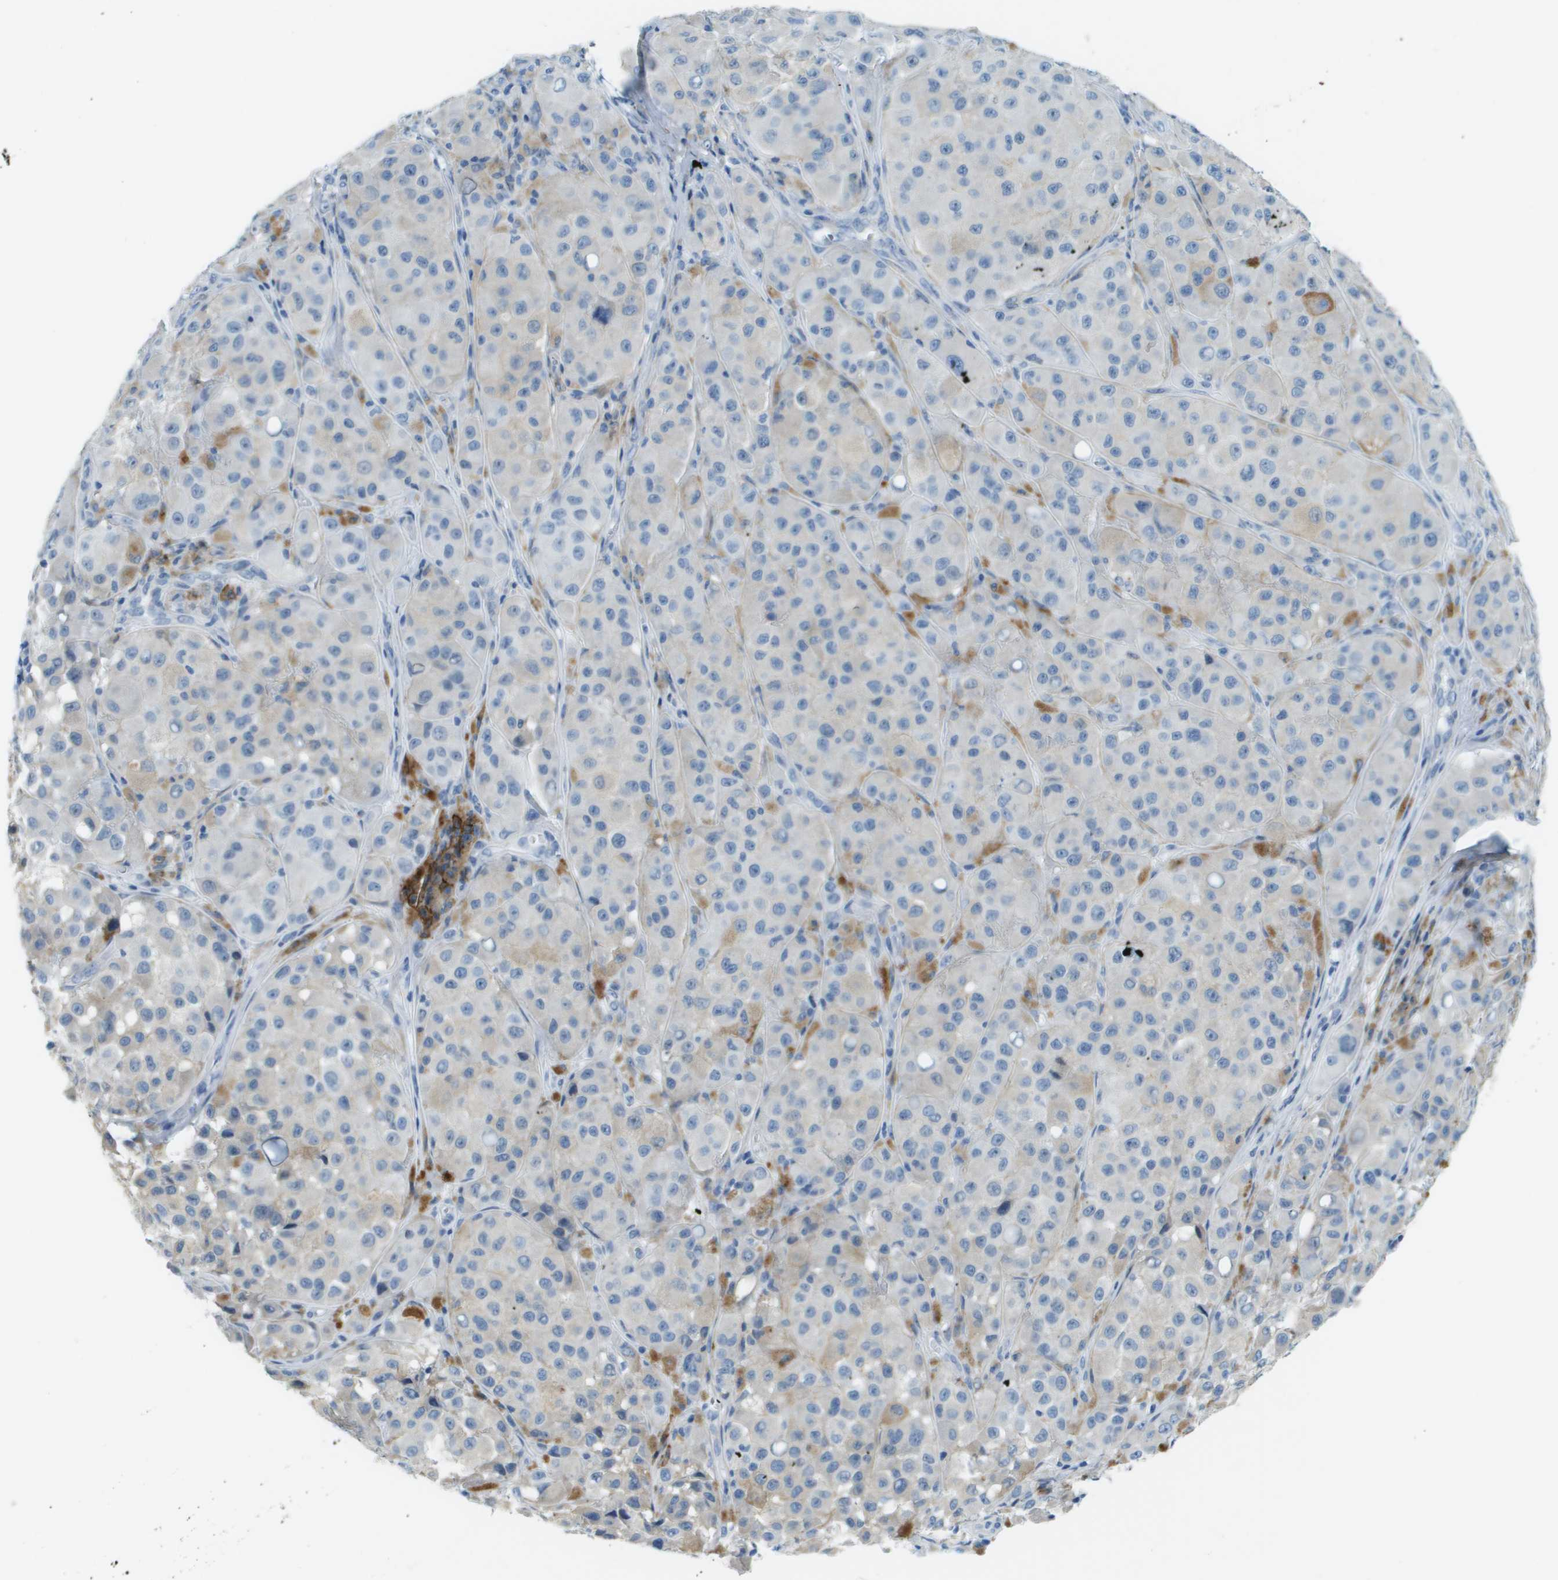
{"staining": {"intensity": "negative", "quantity": "none", "location": "none"}, "tissue": "melanoma", "cell_type": "Tumor cells", "image_type": "cancer", "snomed": [{"axis": "morphology", "description": "Malignant melanoma, NOS"}, {"axis": "topography", "description": "Skin"}], "caption": "The image demonstrates no staining of tumor cells in melanoma. (Brightfield microscopy of DAB immunohistochemistry at high magnification).", "gene": "SDC1", "patient": {"sex": "male", "age": 84}}